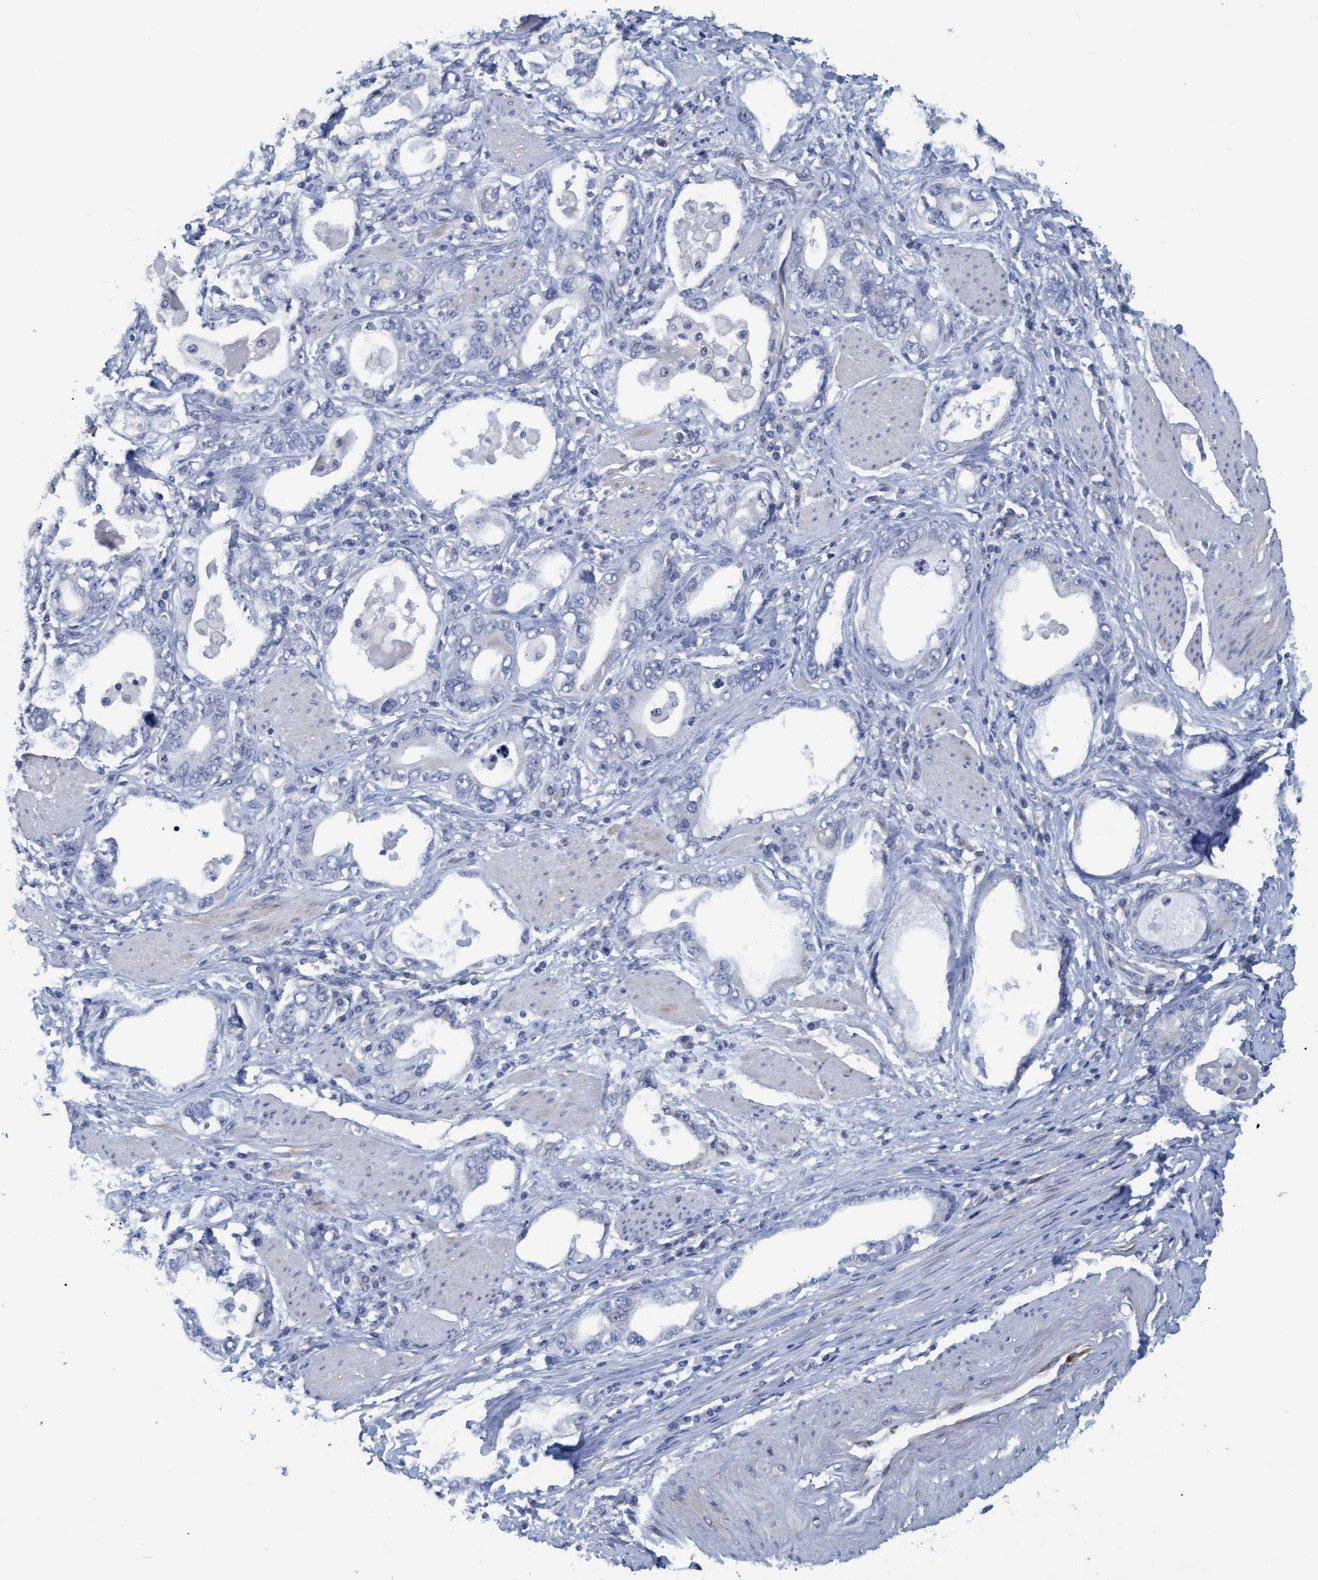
{"staining": {"intensity": "negative", "quantity": "none", "location": "none"}, "tissue": "stomach cancer", "cell_type": "Tumor cells", "image_type": "cancer", "snomed": [{"axis": "morphology", "description": "Adenocarcinoma, NOS"}, {"axis": "topography", "description": "Stomach, lower"}], "caption": "Image shows no significant protein positivity in tumor cells of stomach cancer. (Brightfield microscopy of DAB (3,3'-diaminobenzidine) IHC at high magnification).", "gene": "SSTR3", "patient": {"sex": "female", "age": 93}}